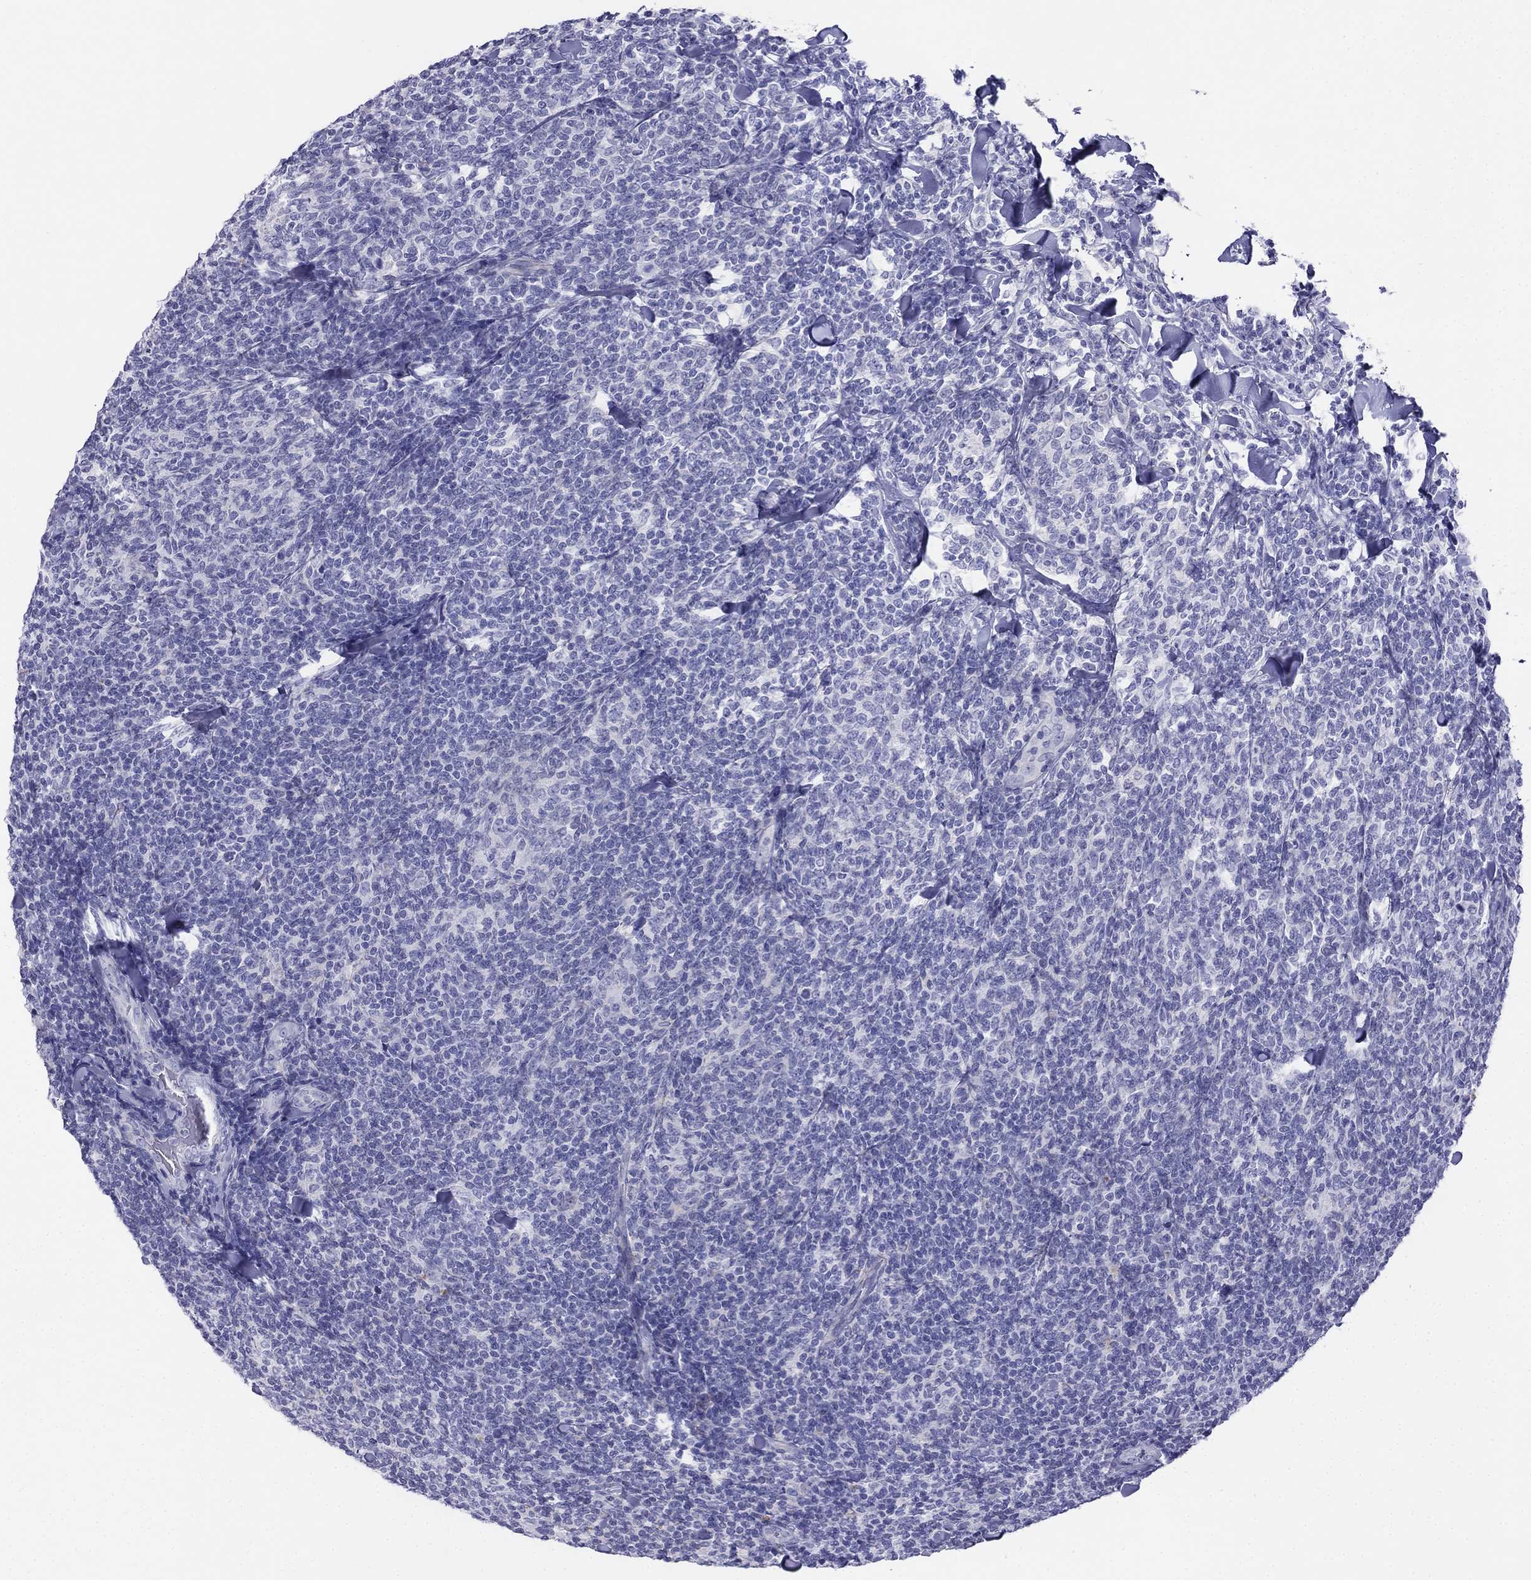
{"staining": {"intensity": "negative", "quantity": "none", "location": "none"}, "tissue": "lymphoma", "cell_type": "Tumor cells", "image_type": "cancer", "snomed": [{"axis": "morphology", "description": "Malignant lymphoma, non-Hodgkin's type, Low grade"}, {"axis": "topography", "description": "Lymph node"}], "caption": "Immunohistochemistry micrograph of human lymphoma stained for a protein (brown), which reveals no expression in tumor cells.", "gene": "ALOXE3", "patient": {"sex": "female", "age": 56}}